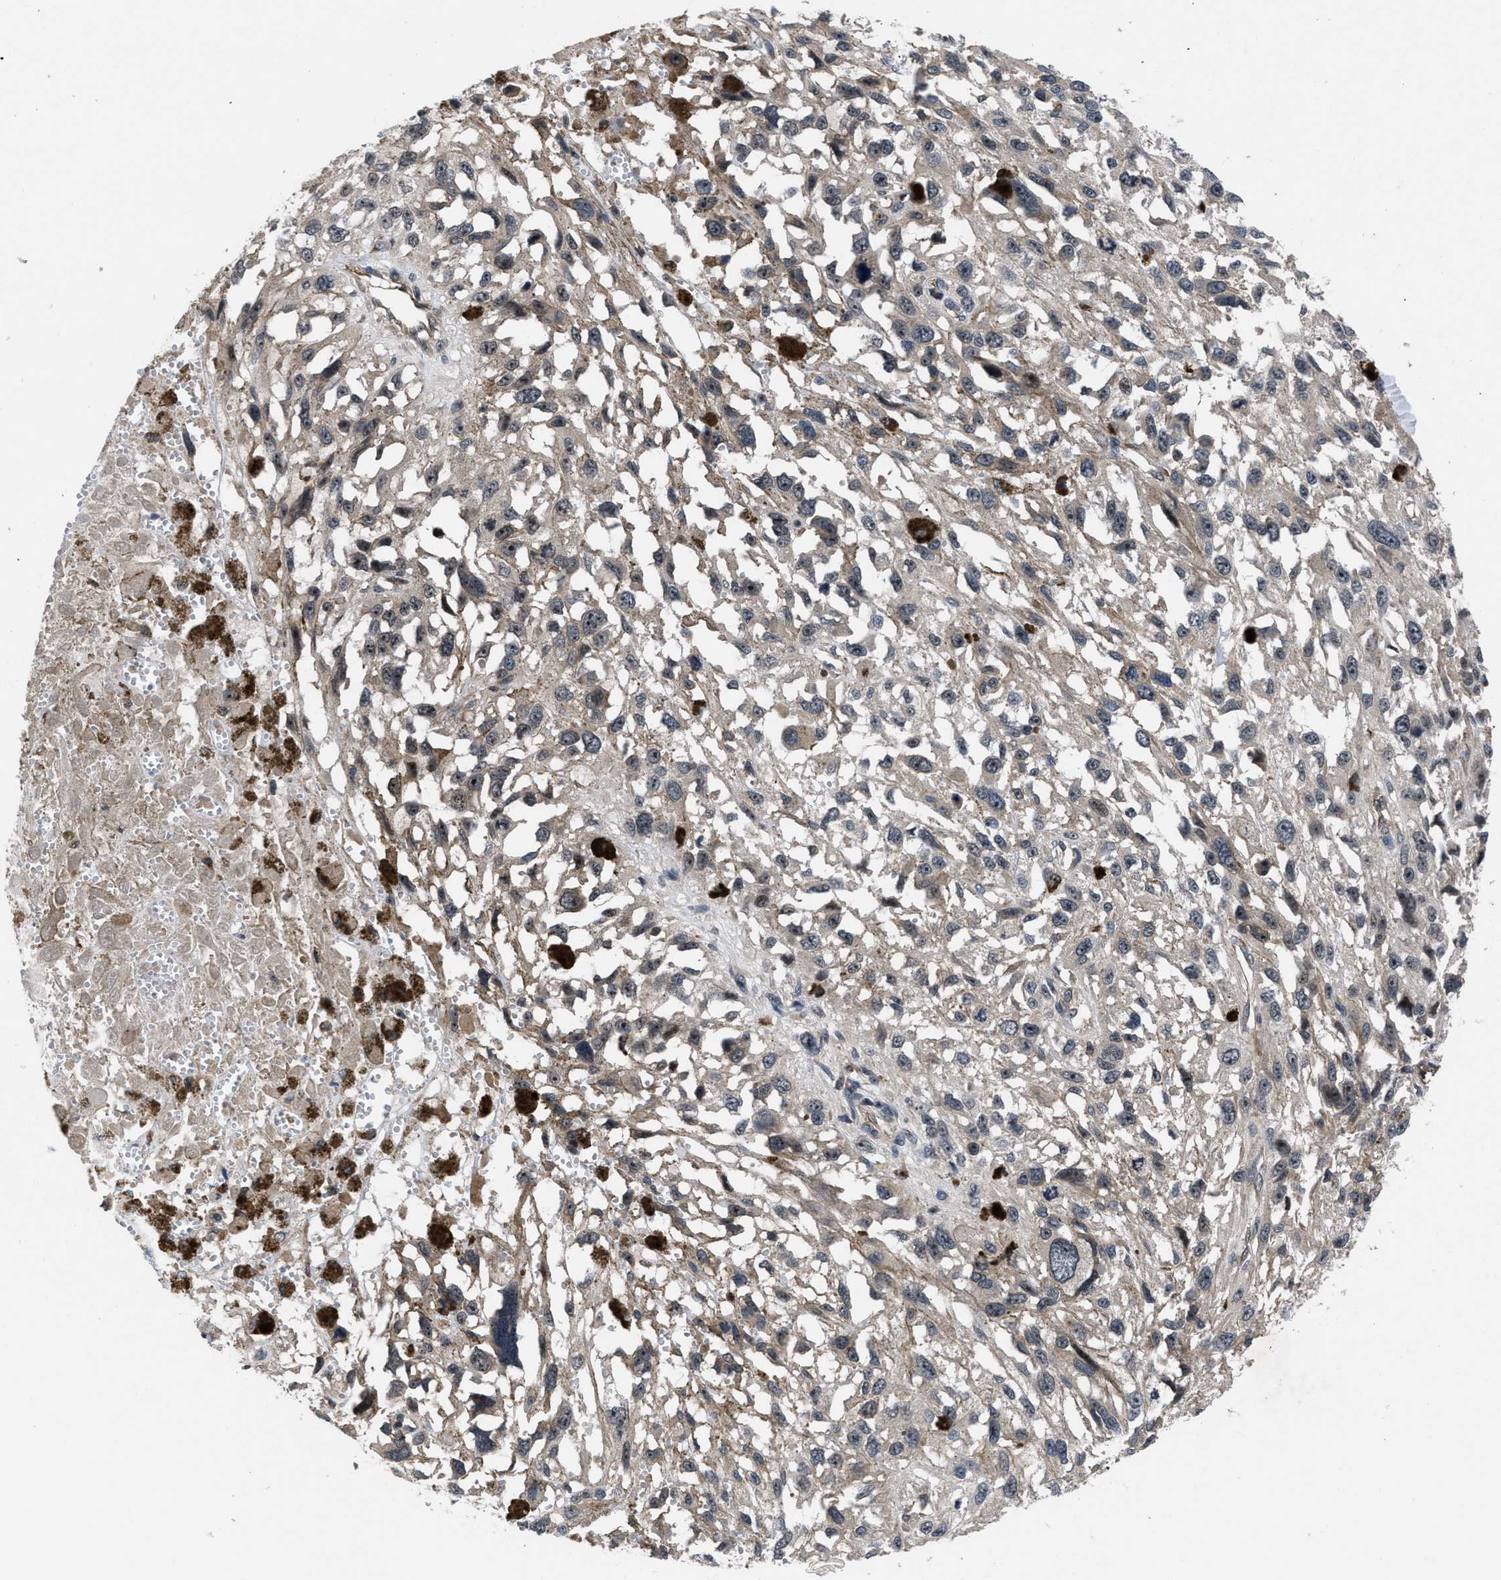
{"staining": {"intensity": "weak", "quantity": ">75%", "location": "cytoplasmic/membranous"}, "tissue": "melanoma", "cell_type": "Tumor cells", "image_type": "cancer", "snomed": [{"axis": "morphology", "description": "Malignant melanoma, Metastatic site"}, {"axis": "topography", "description": "Lymph node"}], "caption": "Immunohistochemical staining of melanoma reveals low levels of weak cytoplasmic/membranous positivity in approximately >75% of tumor cells. The protein is stained brown, and the nuclei are stained in blue (DAB IHC with brightfield microscopy, high magnification).", "gene": "DNAJC14", "patient": {"sex": "male", "age": 59}}